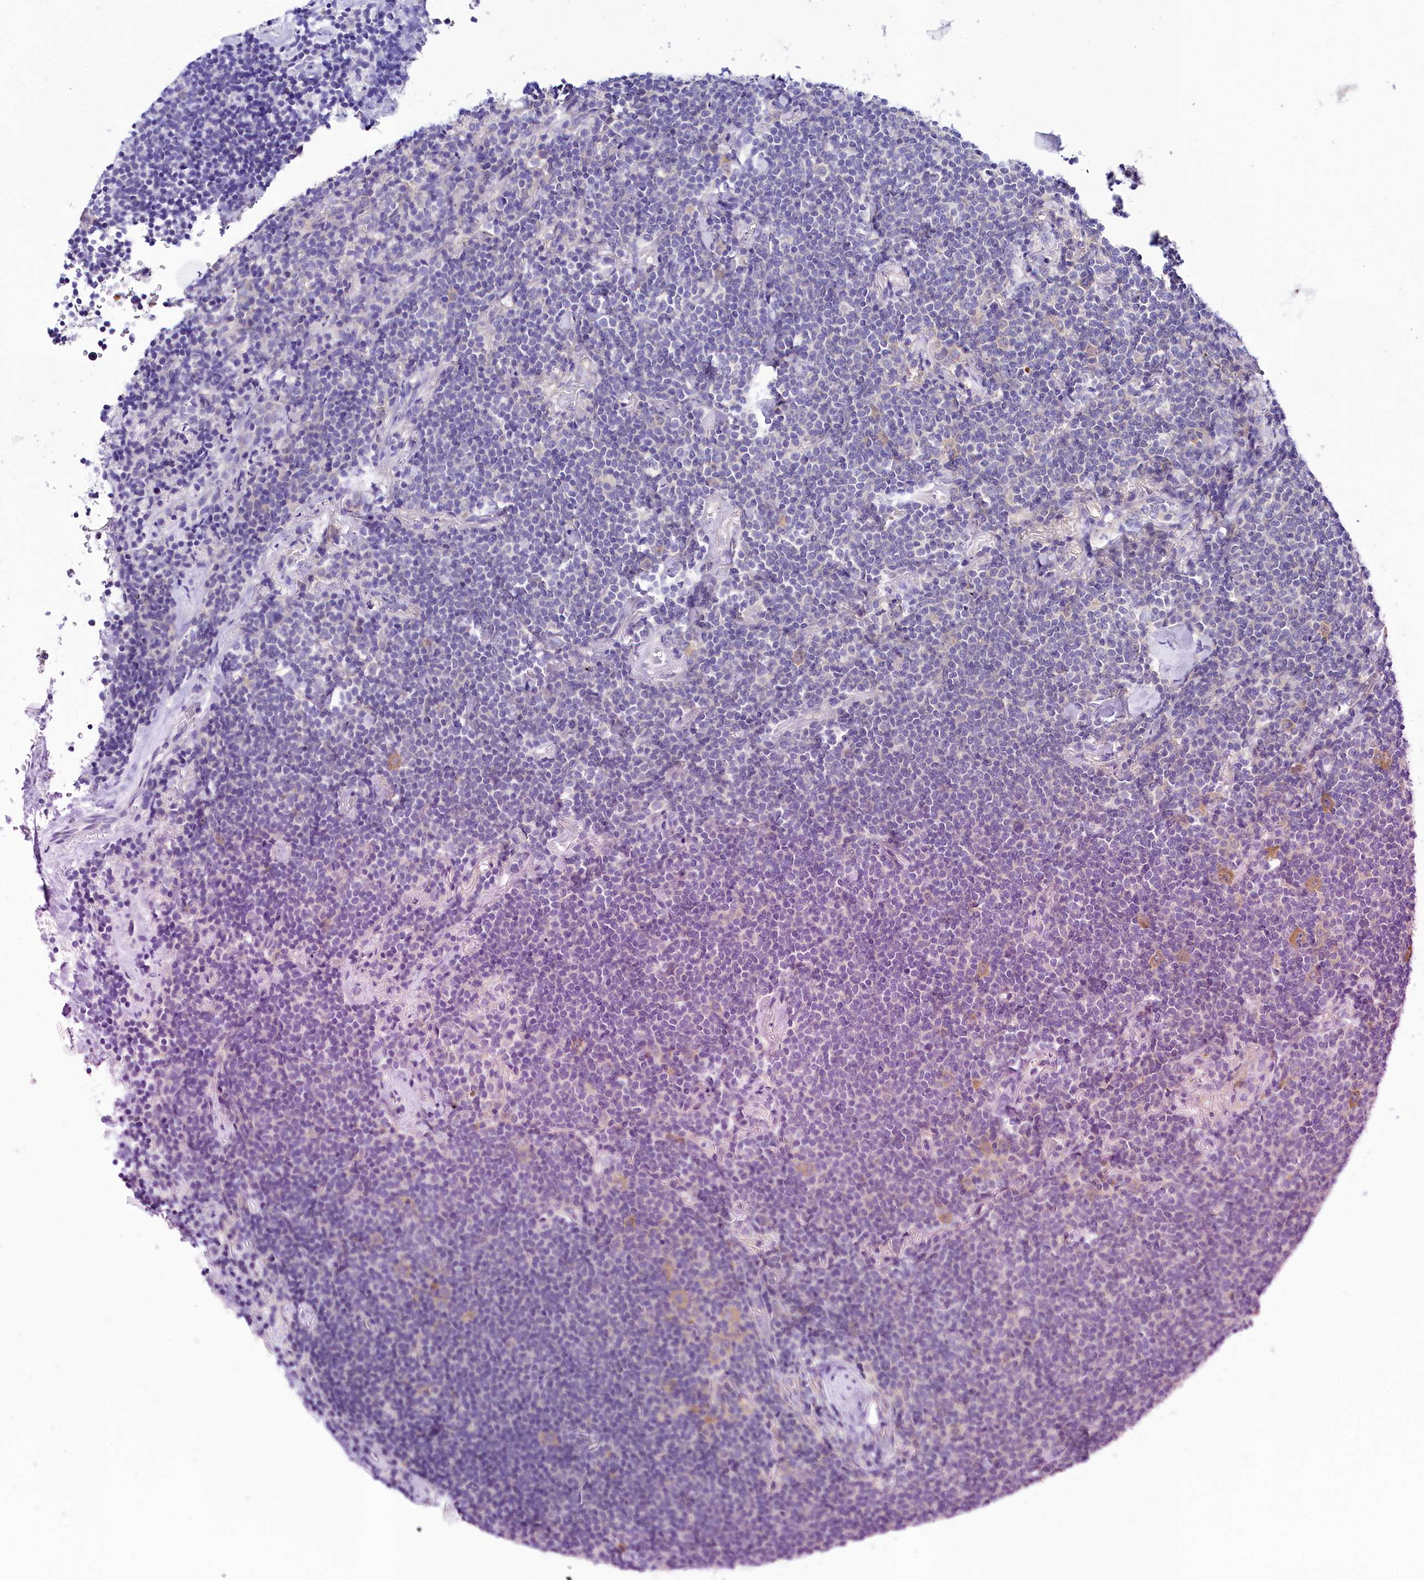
{"staining": {"intensity": "negative", "quantity": "none", "location": "none"}, "tissue": "lymphoma", "cell_type": "Tumor cells", "image_type": "cancer", "snomed": [{"axis": "morphology", "description": "Malignant lymphoma, non-Hodgkin's type, Low grade"}, {"axis": "topography", "description": "Lung"}], "caption": "Lymphoma was stained to show a protein in brown. There is no significant staining in tumor cells.", "gene": "ABHD5", "patient": {"sex": "female", "age": 71}}